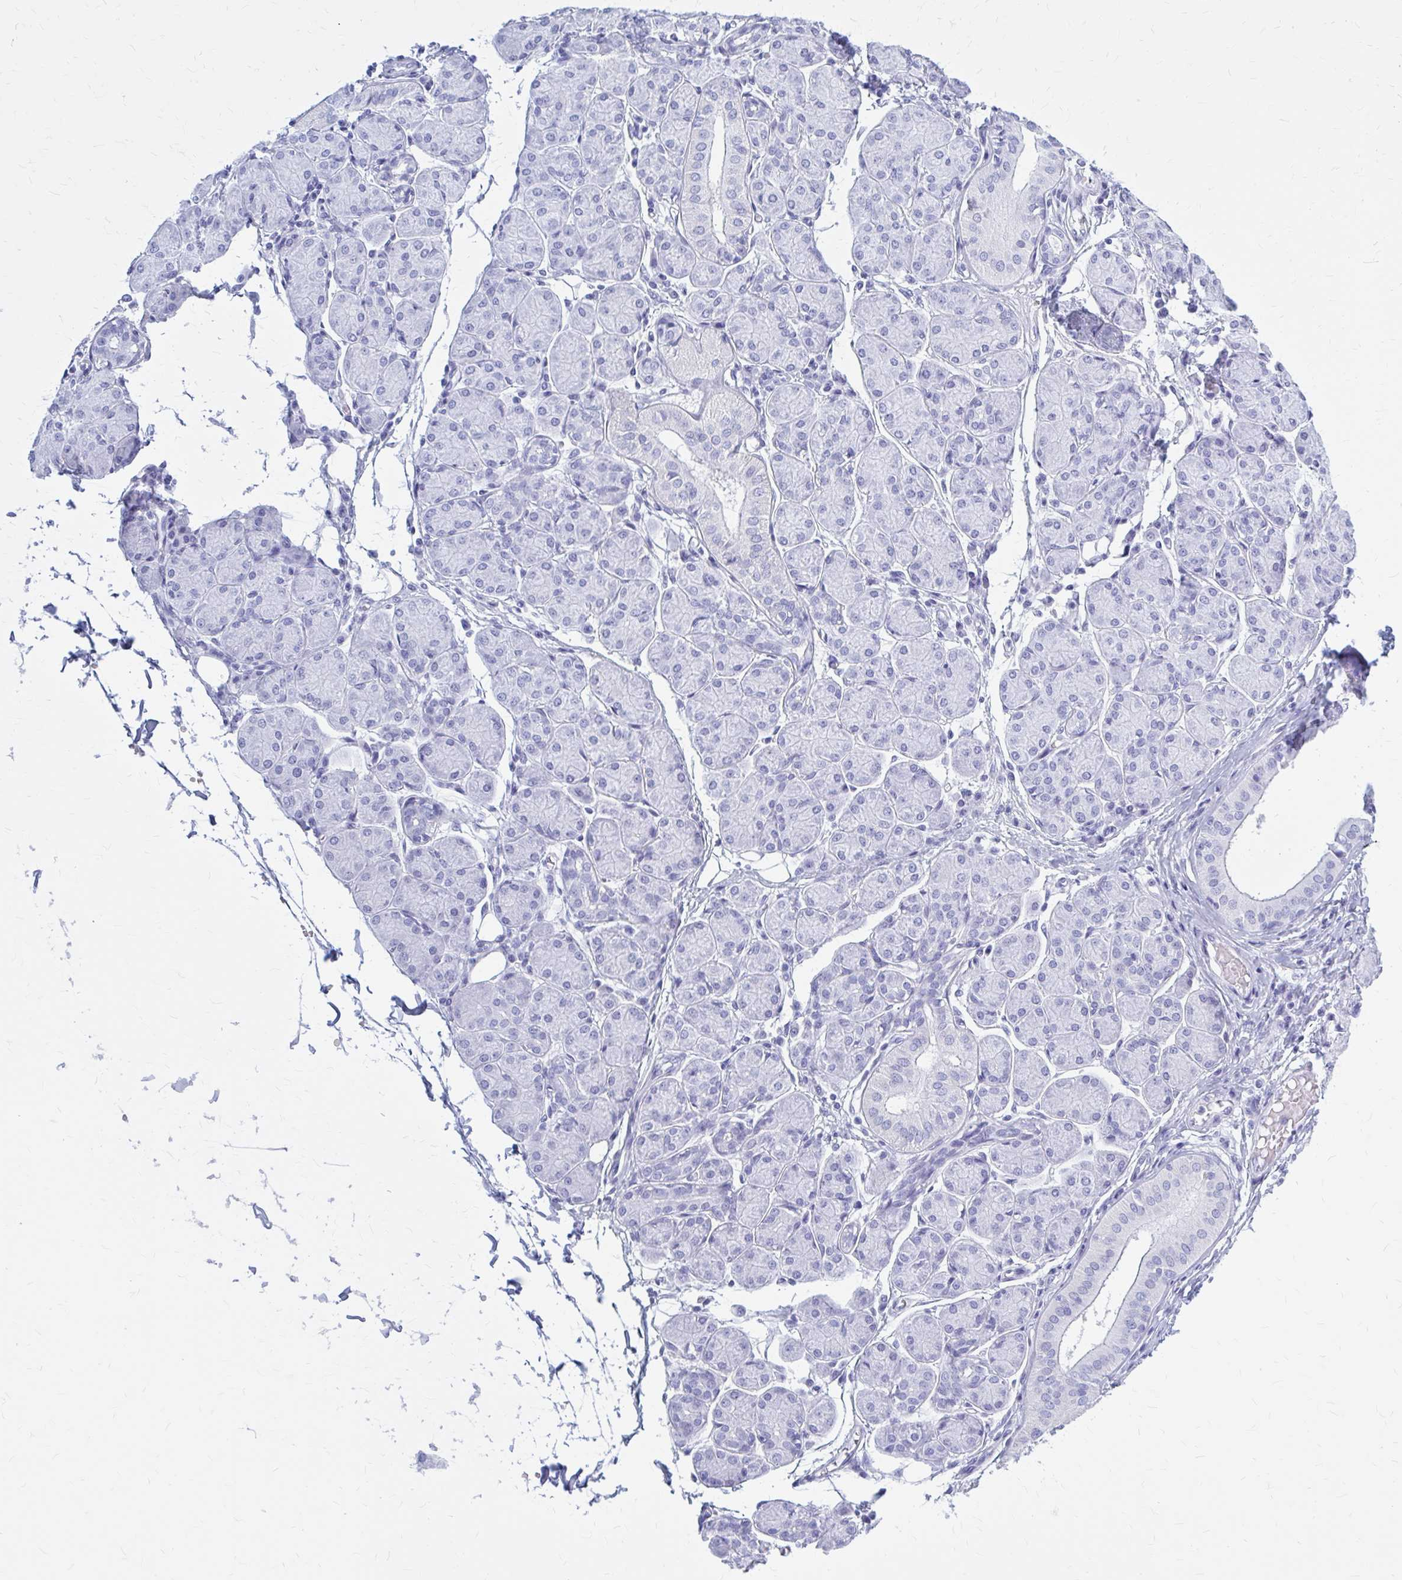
{"staining": {"intensity": "negative", "quantity": "none", "location": "none"}, "tissue": "salivary gland", "cell_type": "Glandular cells", "image_type": "normal", "snomed": [{"axis": "morphology", "description": "Normal tissue, NOS"}, {"axis": "morphology", "description": "Inflammation, NOS"}, {"axis": "topography", "description": "Lymph node"}, {"axis": "topography", "description": "Salivary gland"}], "caption": "Salivary gland stained for a protein using immunohistochemistry (IHC) exhibits no staining glandular cells.", "gene": "KLHDC7A", "patient": {"sex": "male", "age": 3}}